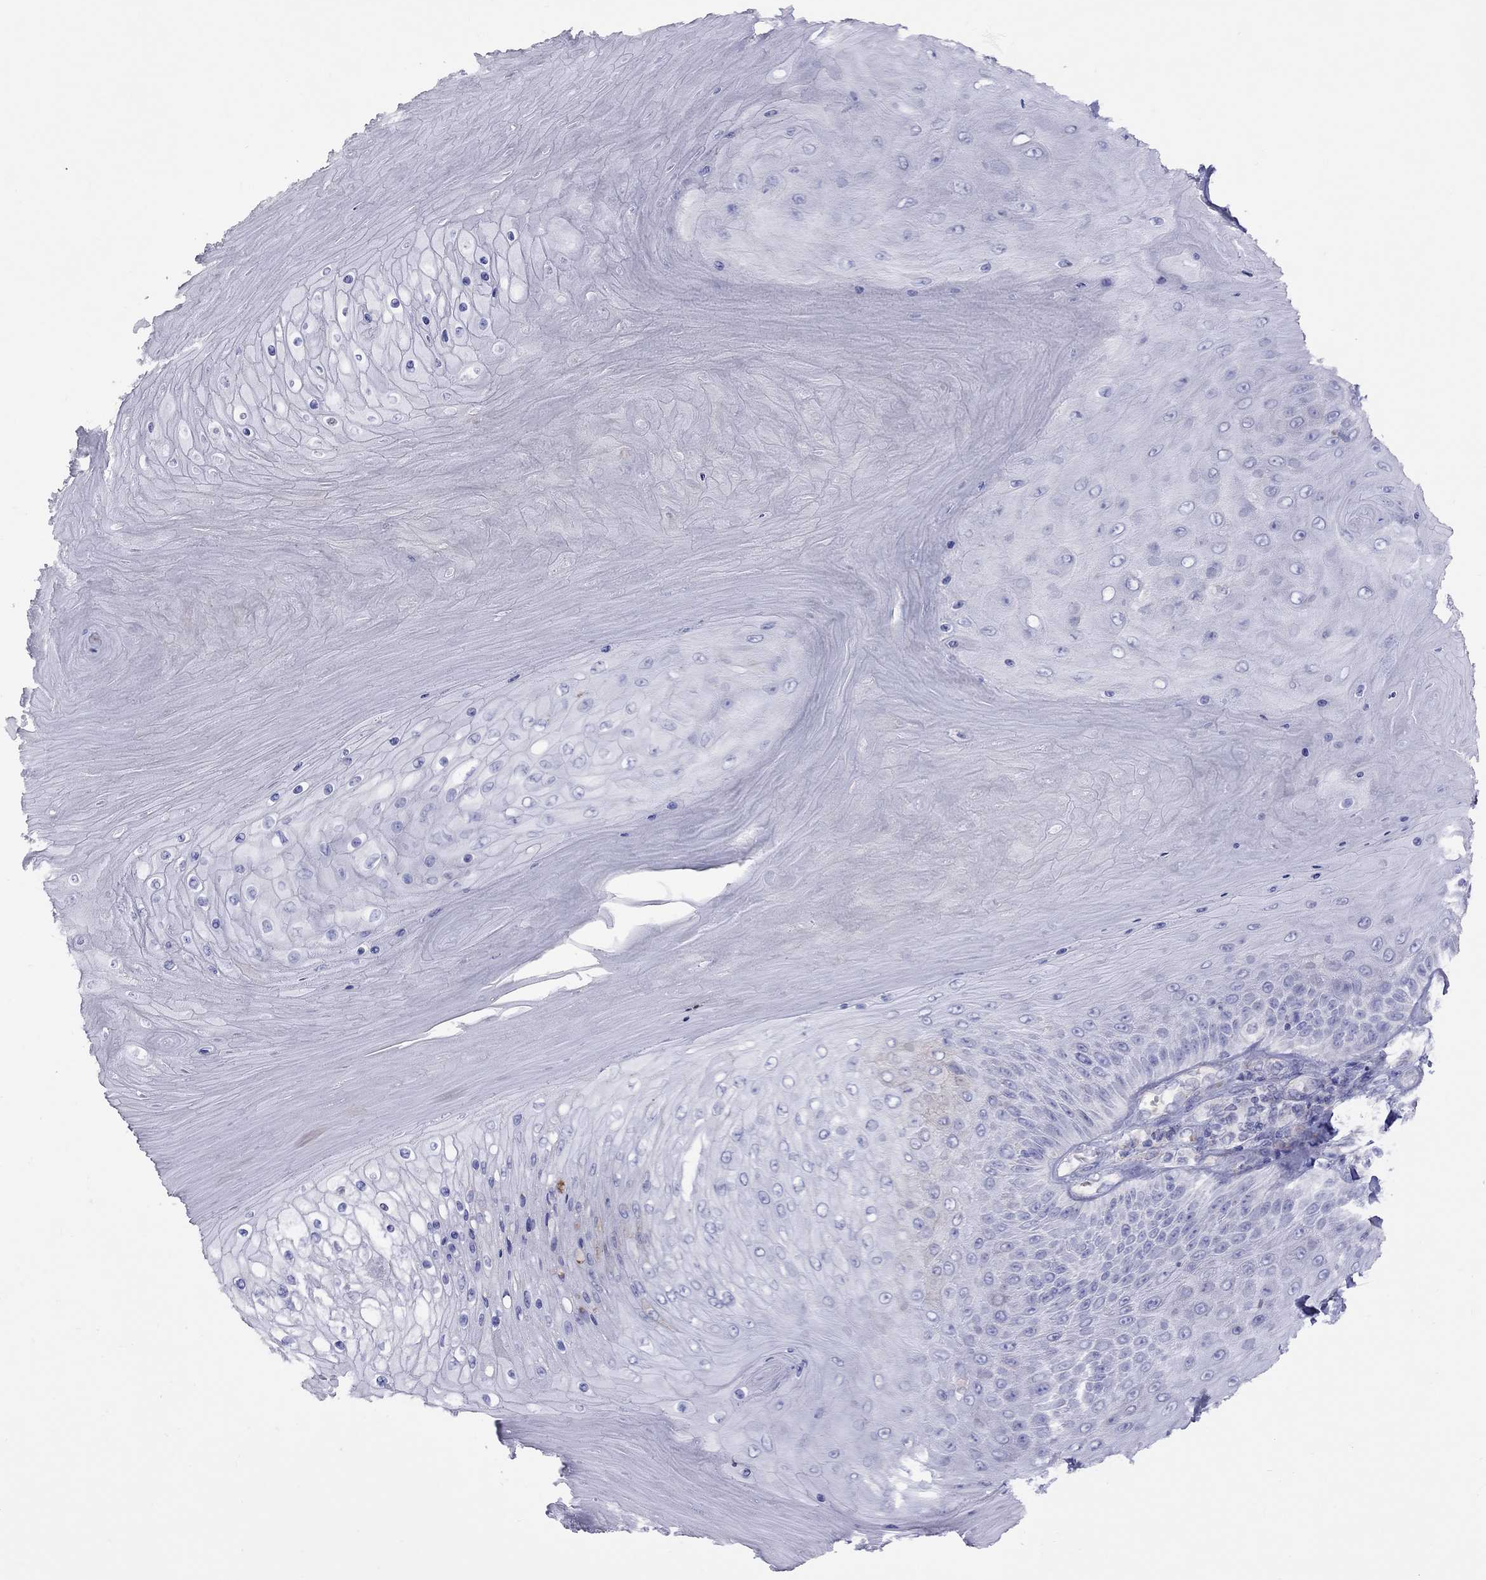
{"staining": {"intensity": "negative", "quantity": "none", "location": "none"}, "tissue": "skin cancer", "cell_type": "Tumor cells", "image_type": "cancer", "snomed": [{"axis": "morphology", "description": "Squamous cell carcinoma, NOS"}, {"axis": "topography", "description": "Skin"}], "caption": "Tumor cells show no significant protein positivity in skin squamous cell carcinoma.", "gene": "SPINT4", "patient": {"sex": "male", "age": 62}}